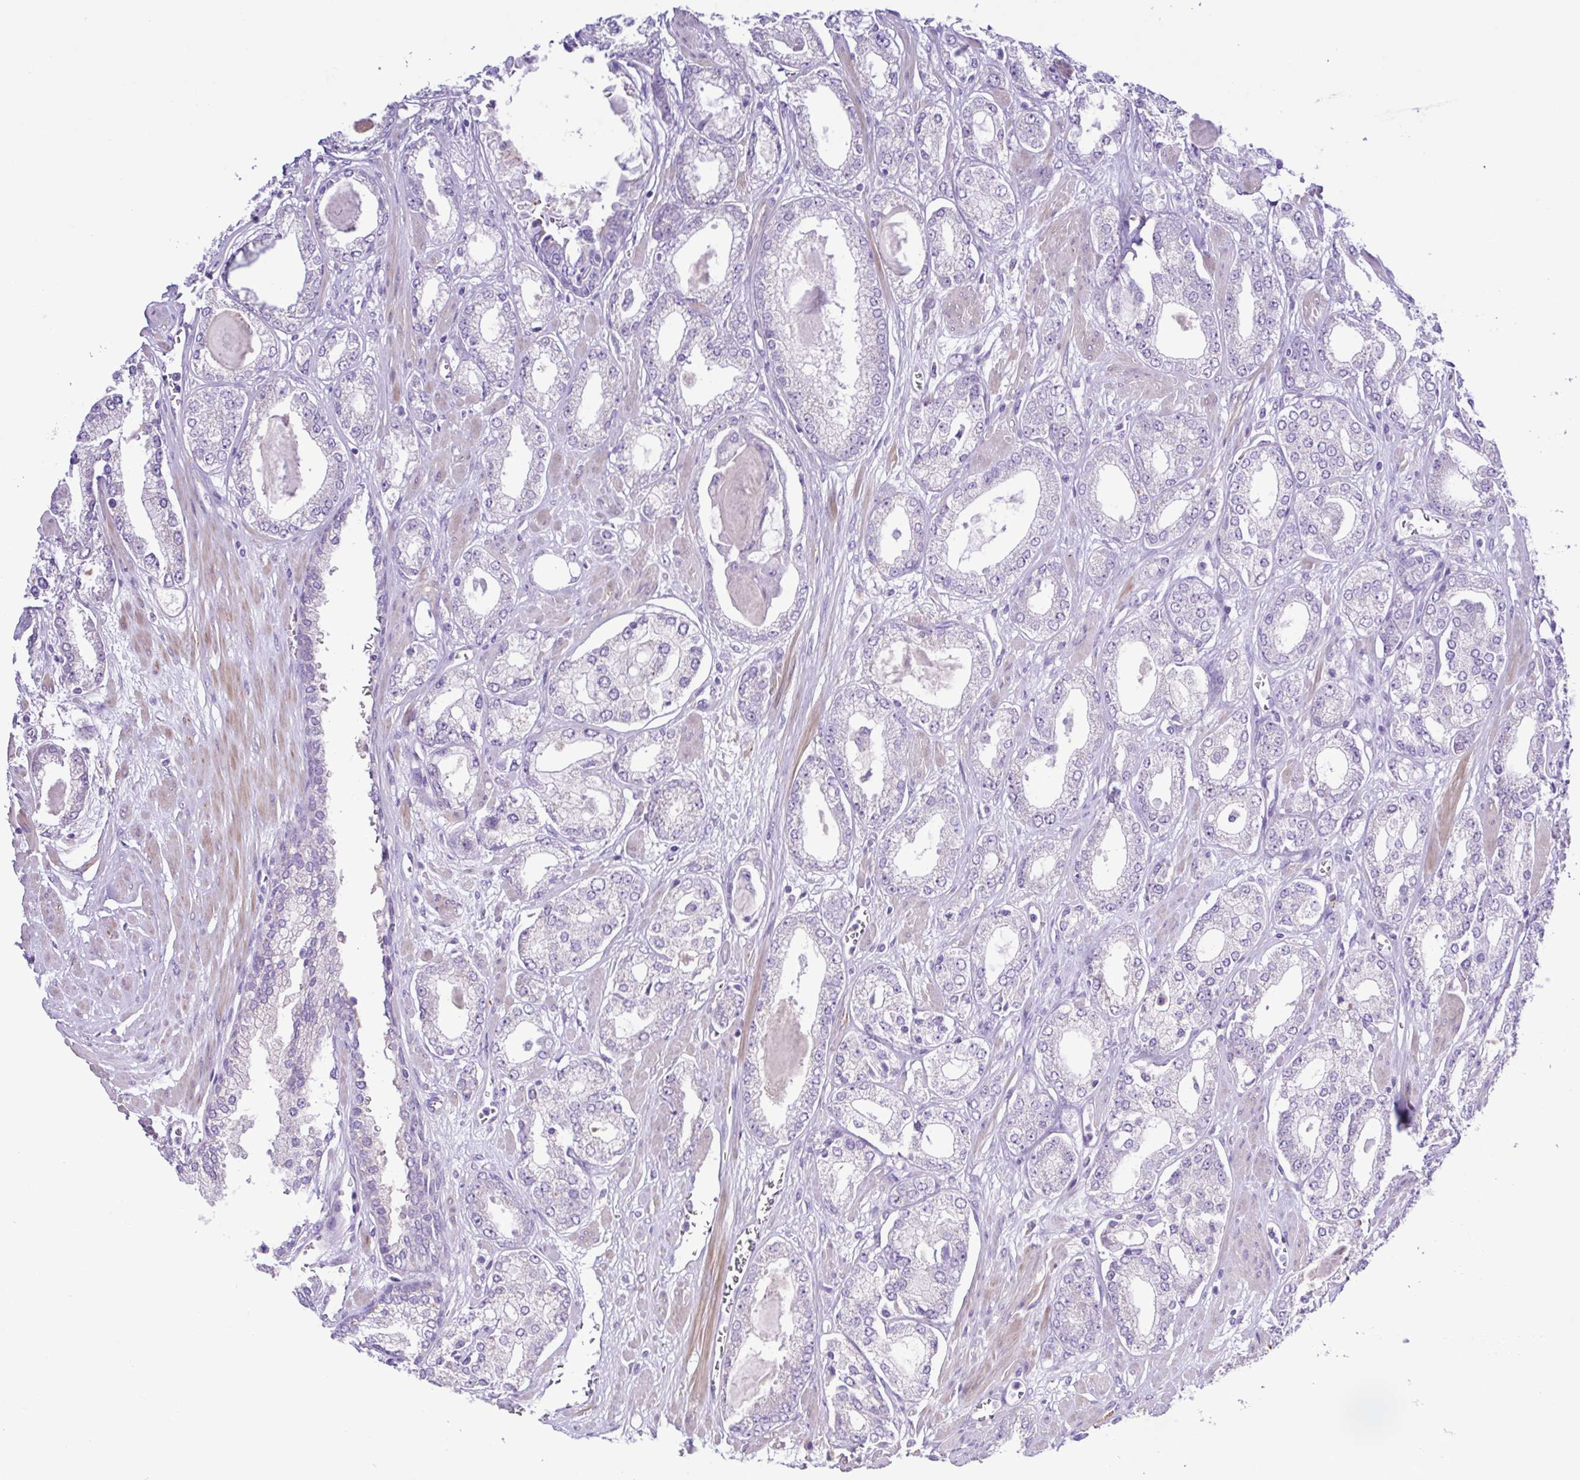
{"staining": {"intensity": "negative", "quantity": "none", "location": "none"}, "tissue": "prostate cancer", "cell_type": "Tumor cells", "image_type": "cancer", "snomed": [{"axis": "morphology", "description": "Adenocarcinoma, High grade"}, {"axis": "topography", "description": "Prostate"}], "caption": "The histopathology image displays no significant expression in tumor cells of prostate cancer (high-grade adenocarcinoma).", "gene": "GABBR2", "patient": {"sex": "male", "age": 64}}